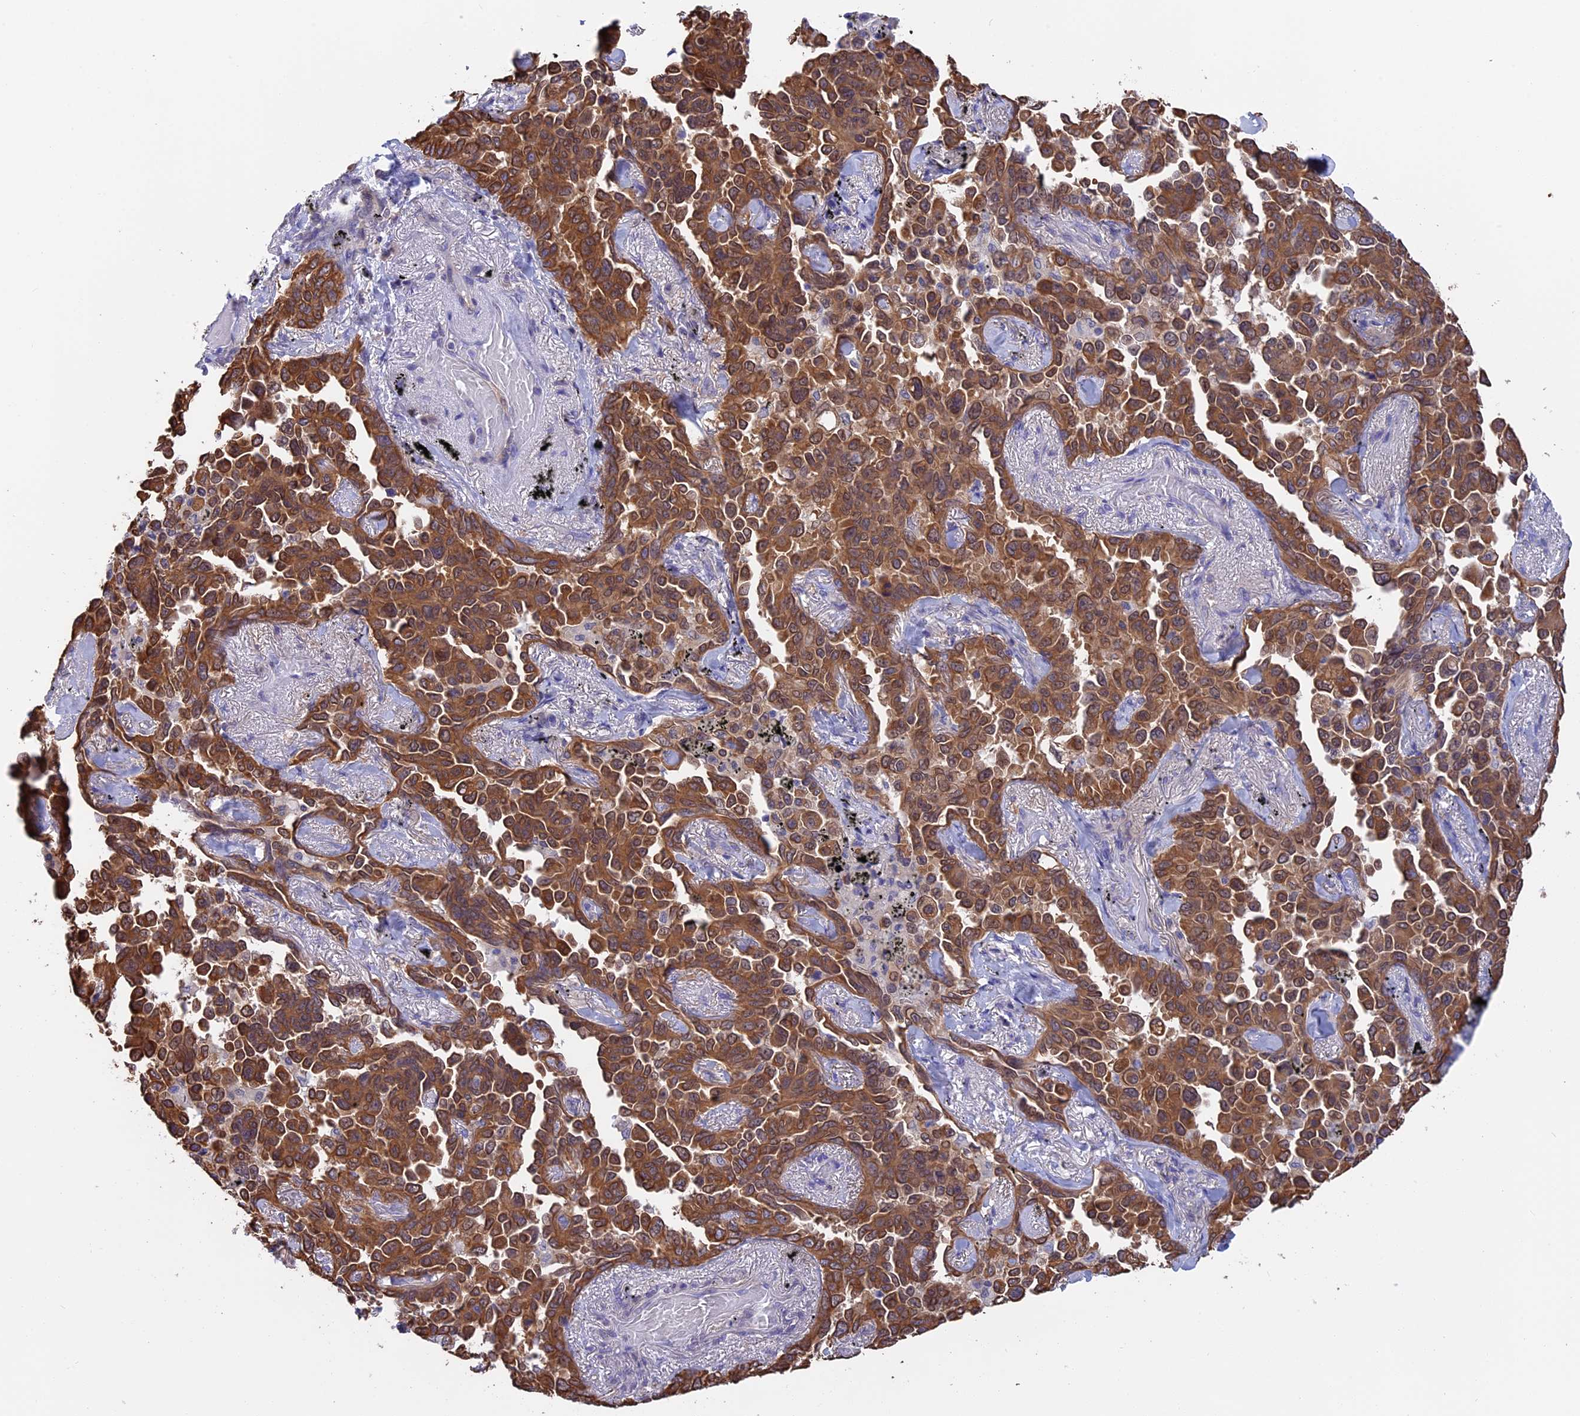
{"staining": {"intensity": "strong", "quantity": ">75%", "location": "cytoplasmic/membranous,nuclear"}, "tissue": "lung cancer", "cell_type": "Tumor cells", "image_type": "cancer", "snomed": [{"axis": "morphology", "description": "Adenocarcinoma, NOS"}, {"axis": "topography", "description": "Lung"}], "caption": "Human lung cancer (adenocarcinoma) stained for a protein (brown) exhibits strong cytoplasmic/membranous and nuclear positive expression in approximately >75% of tumor cells.", "gene": "STUB1", "patient": {"sex": "female", "age": 67}}